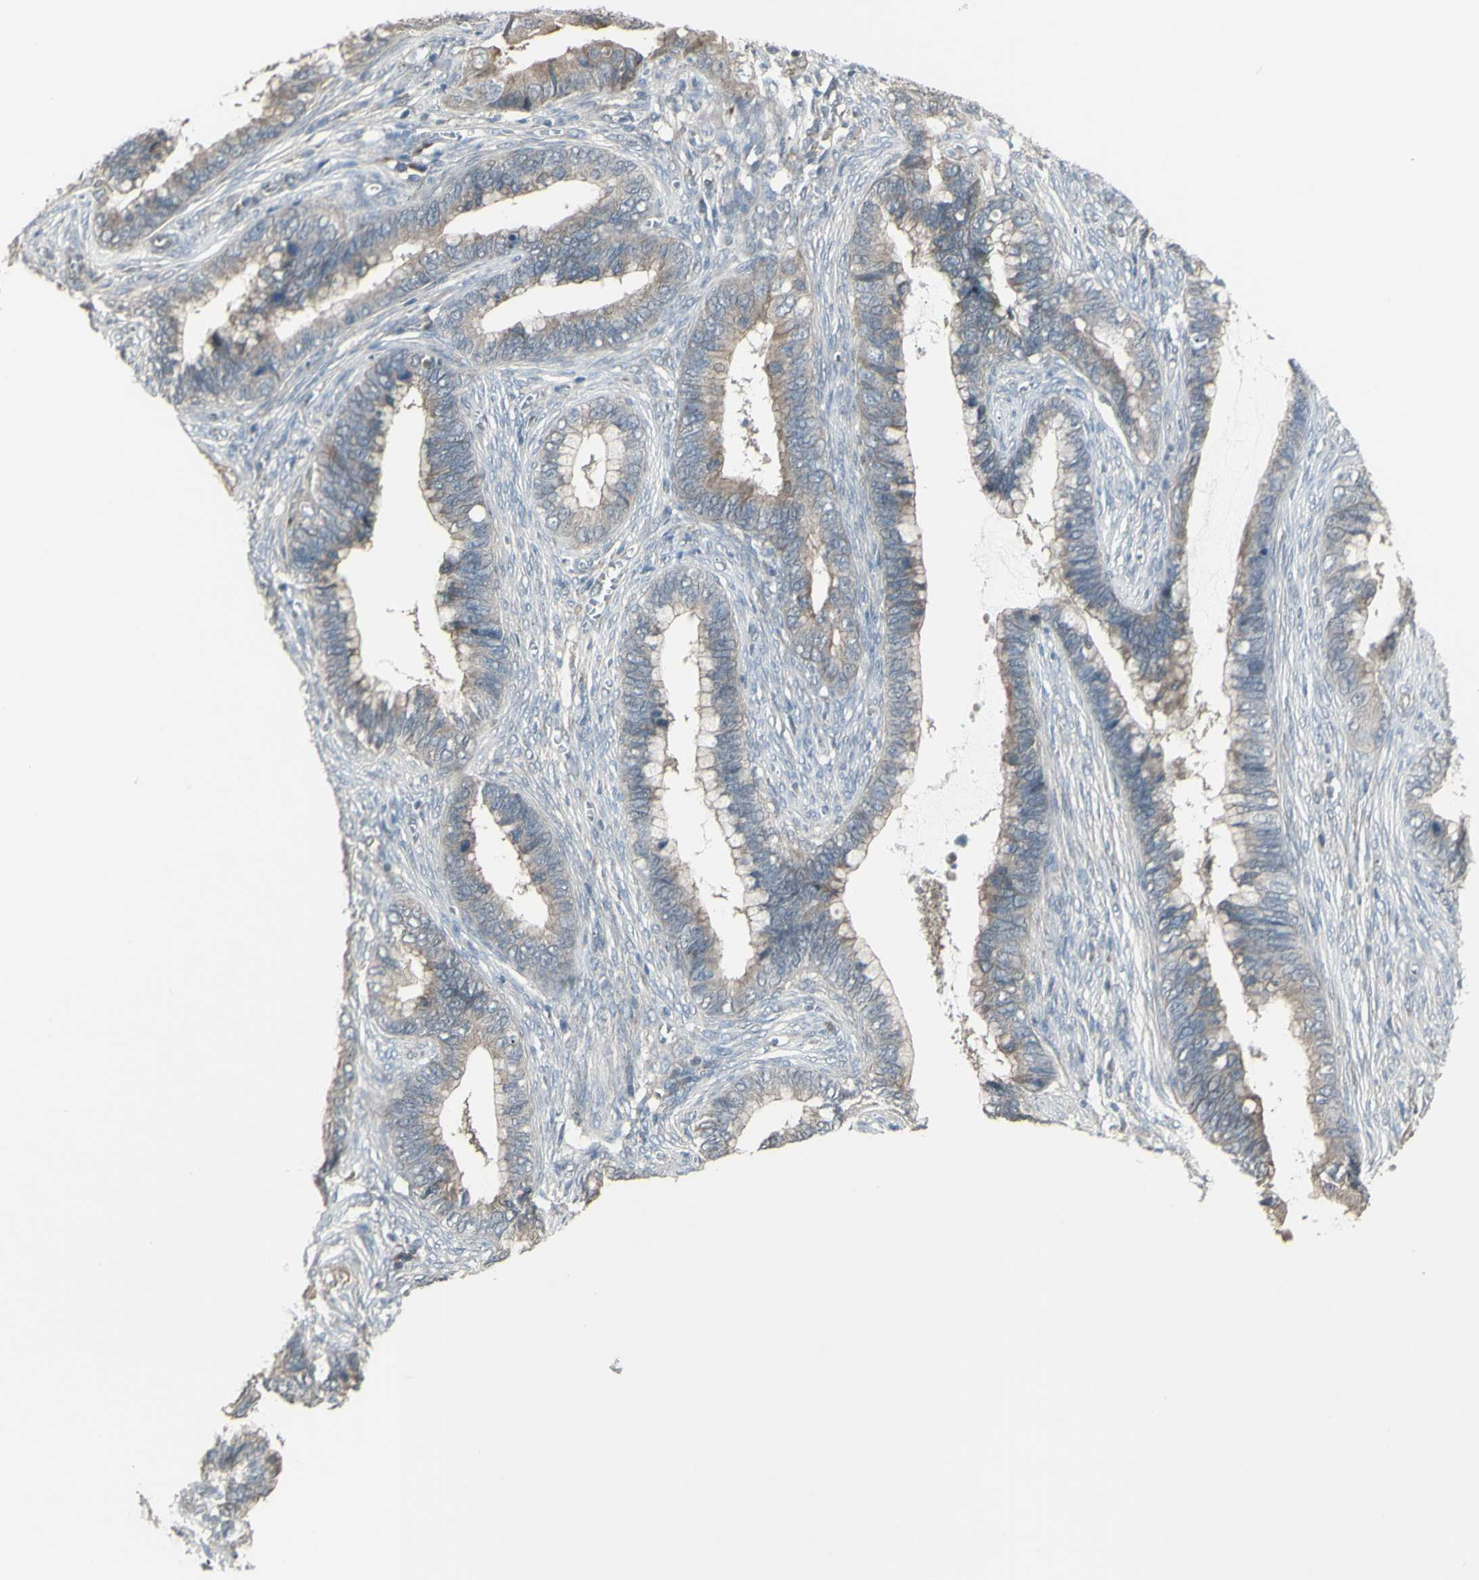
{"staining": {"intensity": "weak", "quantity": ">75%", "location": "cytoplasmic/membranous"}, "tissue": "cervical cancer", "cell_type": "Tumor cells", "image_type": "cancer", "snomed": [{"axis": "morphology", "description": "Adenocarcinoma, NOS"}, {"axis": "topography", "description": "Cervix"}], "caption": "An image showing weak cytoplasmic/membranous positivity in approximately >75% of tumor cells in cervical adenocarcinoma, as visualized by brown immunohistochemical staining.", "gene": "GRAMD1B", "patient": {"sex": "female", "age": 44}}